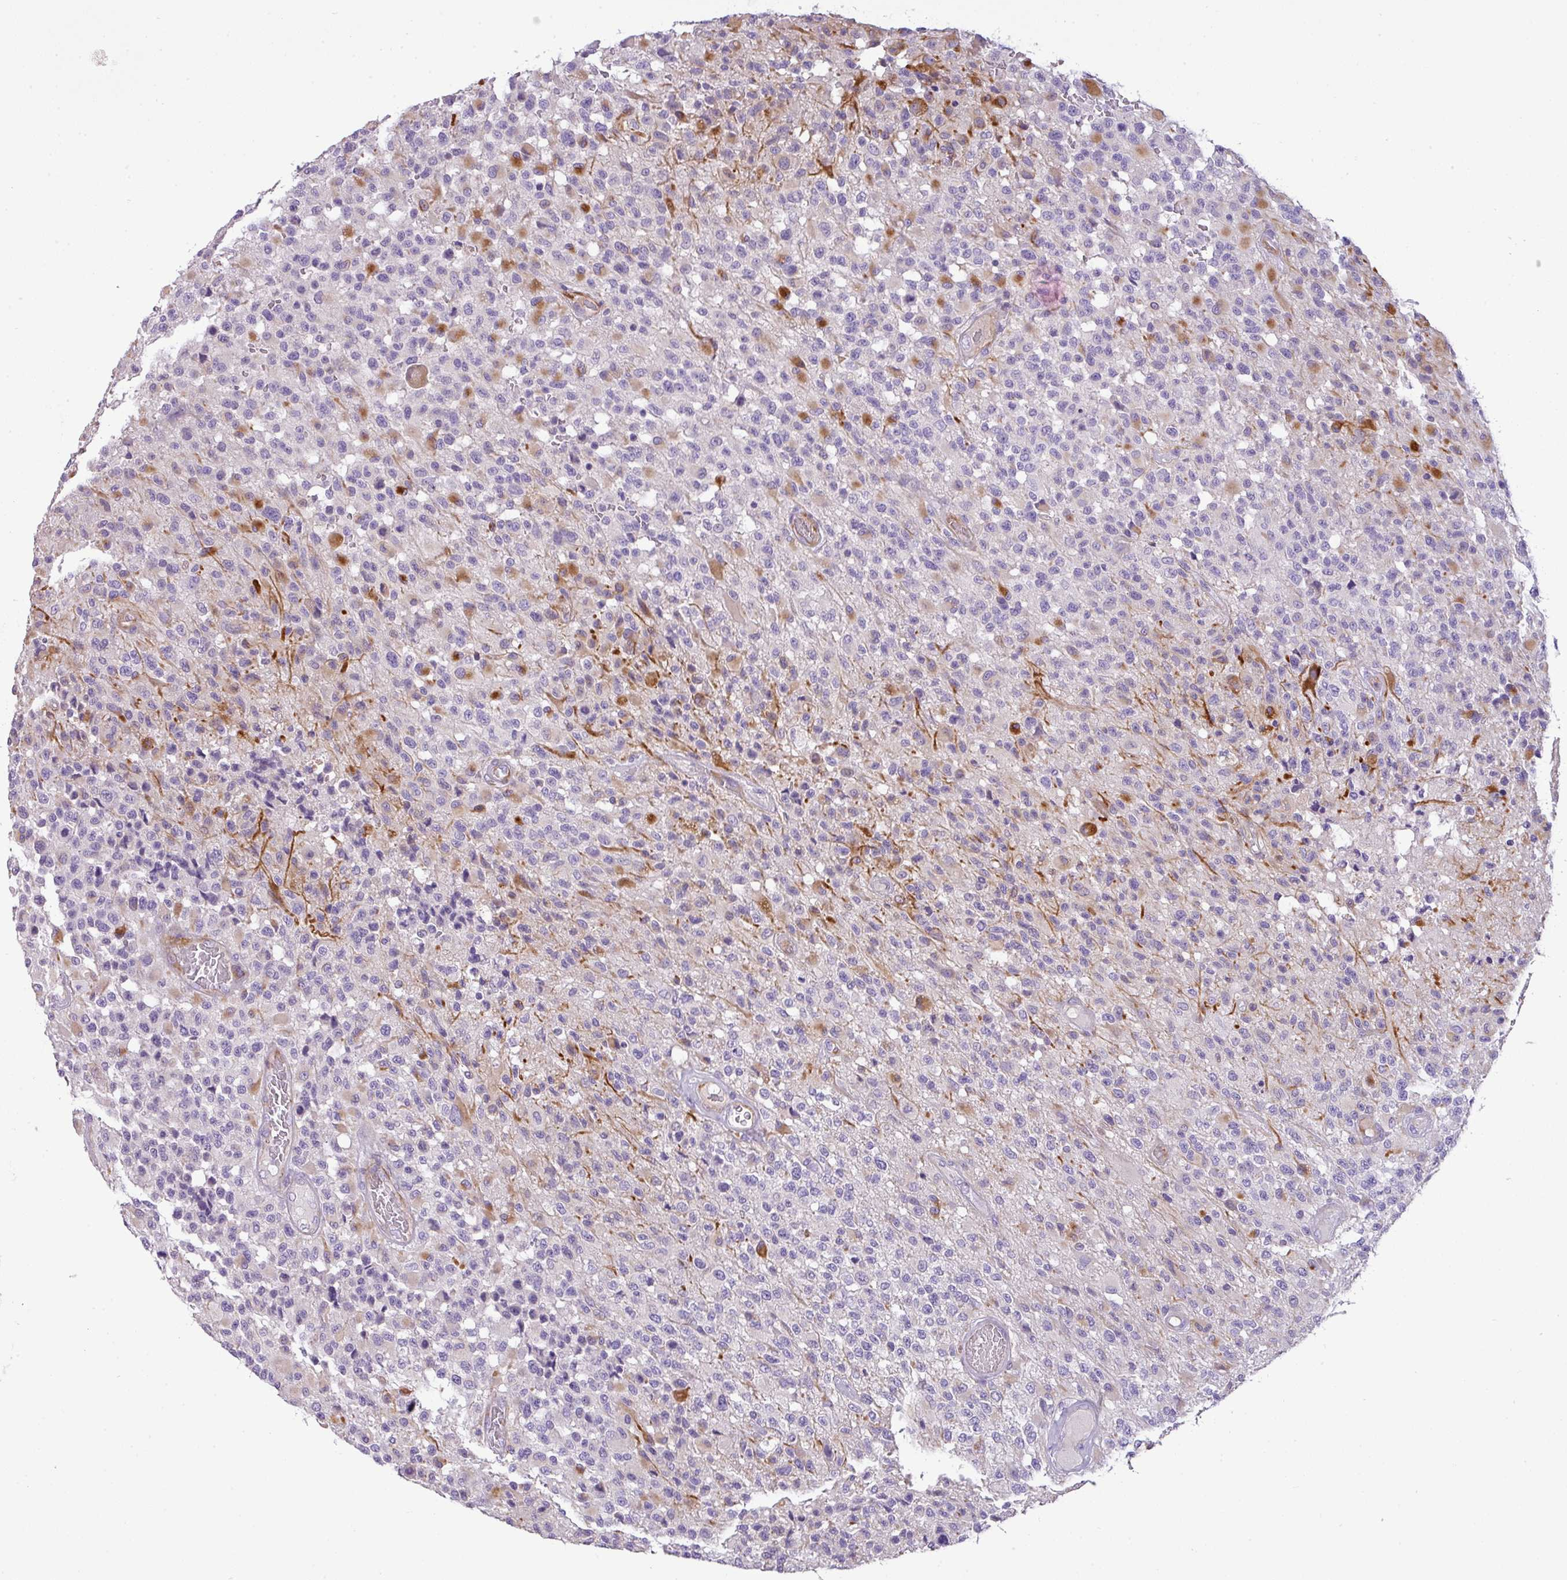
{"staining": {"intensity": "moderate", "quantity": "<25%", "location": "cytoplasmic/membranous"}, "tissue": "glioma", "cell_type": "Tumor cells", "image_type": "cancer", "snomed": [{"axis": "morphology", "description": "Glioma, malignant, High grade"}, {"axis": "morphology", "description": "Glioblastoma, NOS"}, {"axis": "topography", "description": "Brain"}], "caption": "This histopathology image demonstrates IHC staining of human glioma, with low moderate cytoplasmic/membranous expression in approximately <25% of tumor cells.", "gene": "ENSG00000273748", "patient": {"sex": "male", "age": 60}}